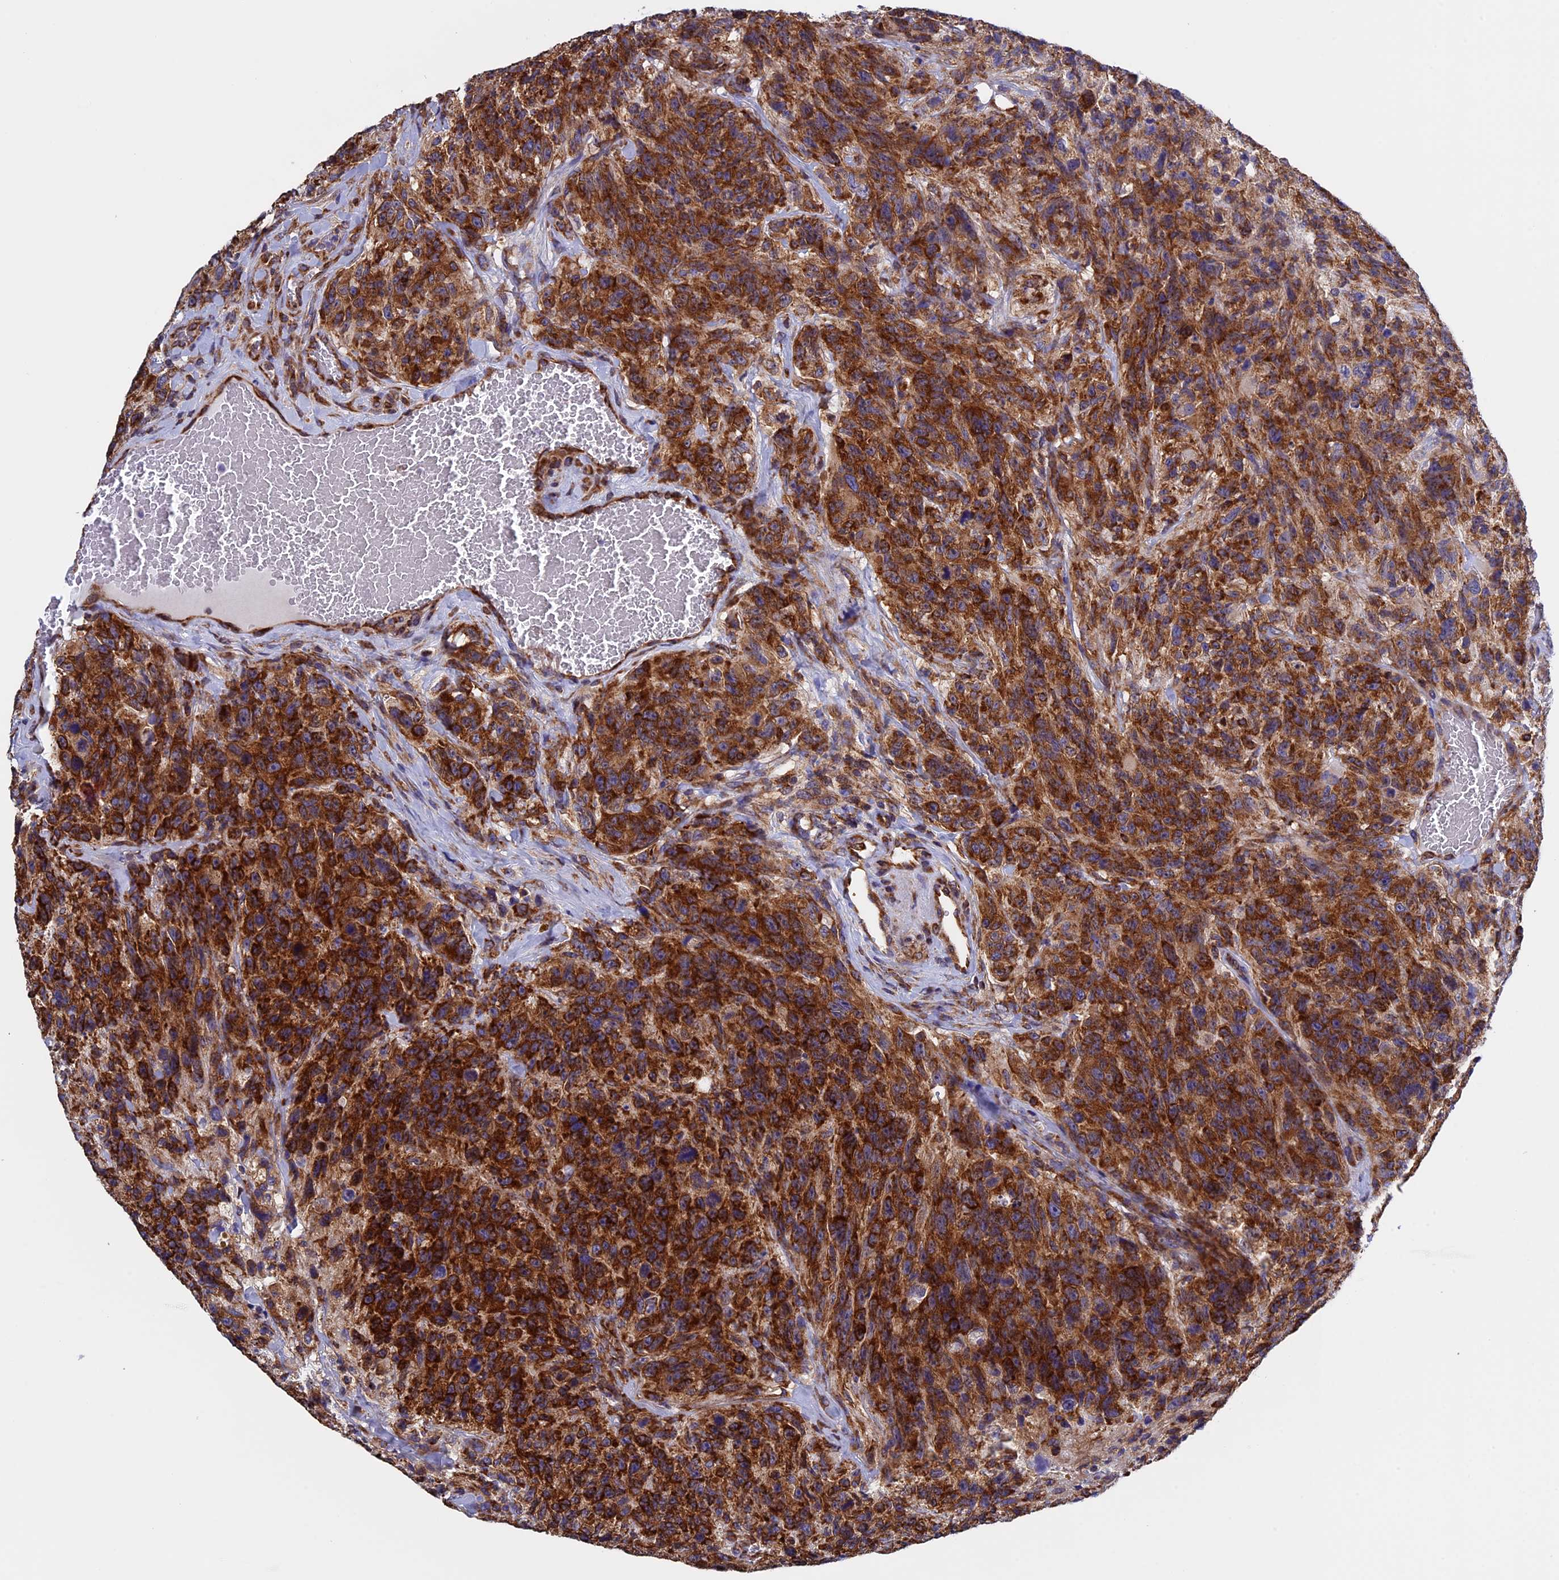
{"staining": {"intensity": "strong", "quantity": ">75%", "location": "cytoplasmic/membranous"}, "tissue": "glioma", "cell_type": "Tumor cells", "image_type": "cancer", "snomed": [{"axis": "morphology", "description": "Glioma, malignant, High grade"}, {"axis": "topography", "description": "Brain"}], "caption": "A micrograph of human glioma stained for a protein demonstrates strong cytoplasmic/membranous brown staining in tumor cells. (DAB (3,3'-diaminobenzidine) IHC, brown staining for protein, blue staining for nuclei).", "gene": "SLC9A5", "patient": {"sex": "male", "age": 69}}